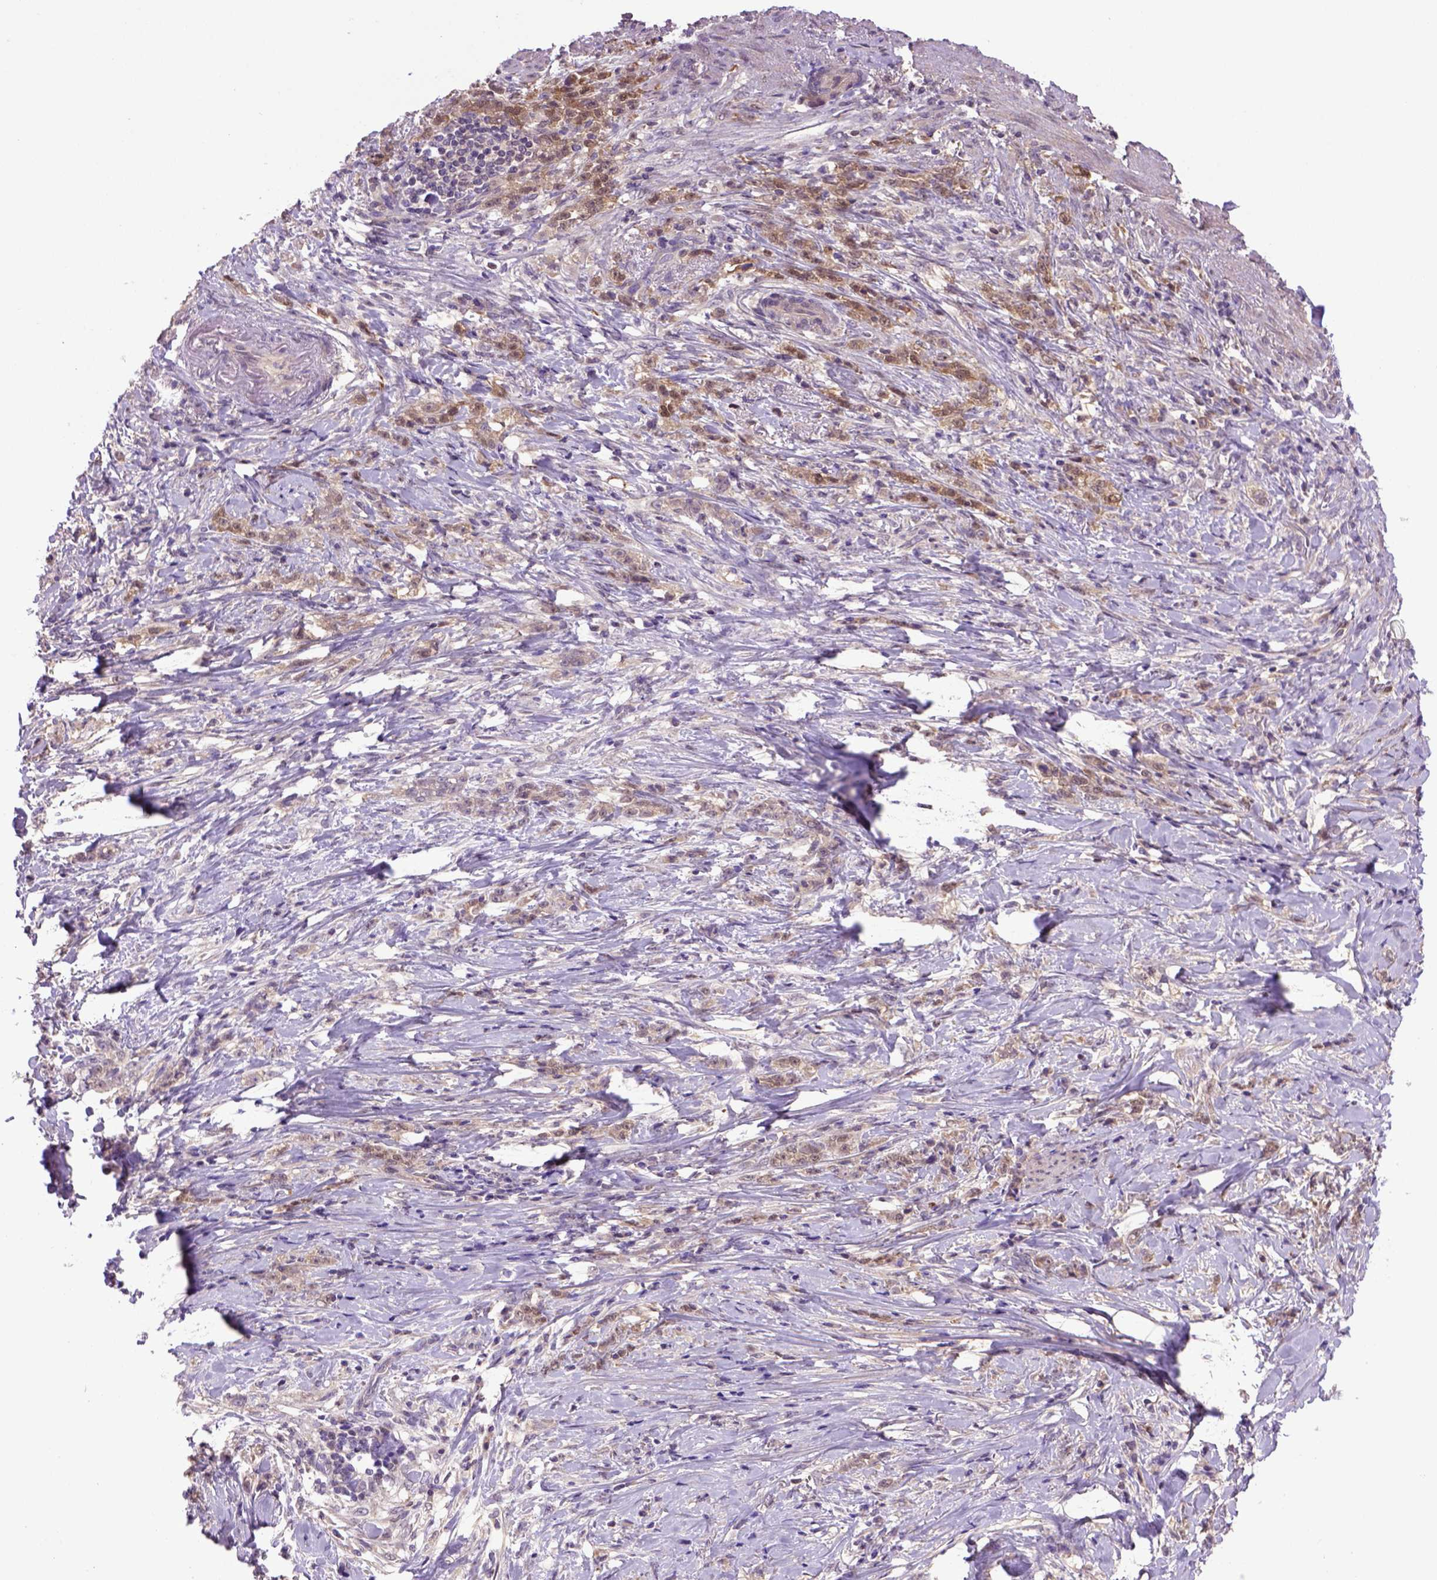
{"staining": {"intensity": "moderate", "quantity": ">75%", "location": "cytoplasmic/membranous,nuclear"}, "tissue": "stomach cancer", "cell_type": "Tumor cells", "image_type": "cancer", "snomed": [{"axis": "morphology", "description": "Adenocarcinoma, NOS"}, {"axis": "topography", "description": "Stomach, lower"}], "caption": "Protein analysis of stomach cancer (adenocarcinoma) tissue exhibits moderate cytoplasmic/membranous and nuclear staining in approximately >75% of tumor cells.", "gene": "HSPBP1", "patient": {"sex": "male", "age": 88}}